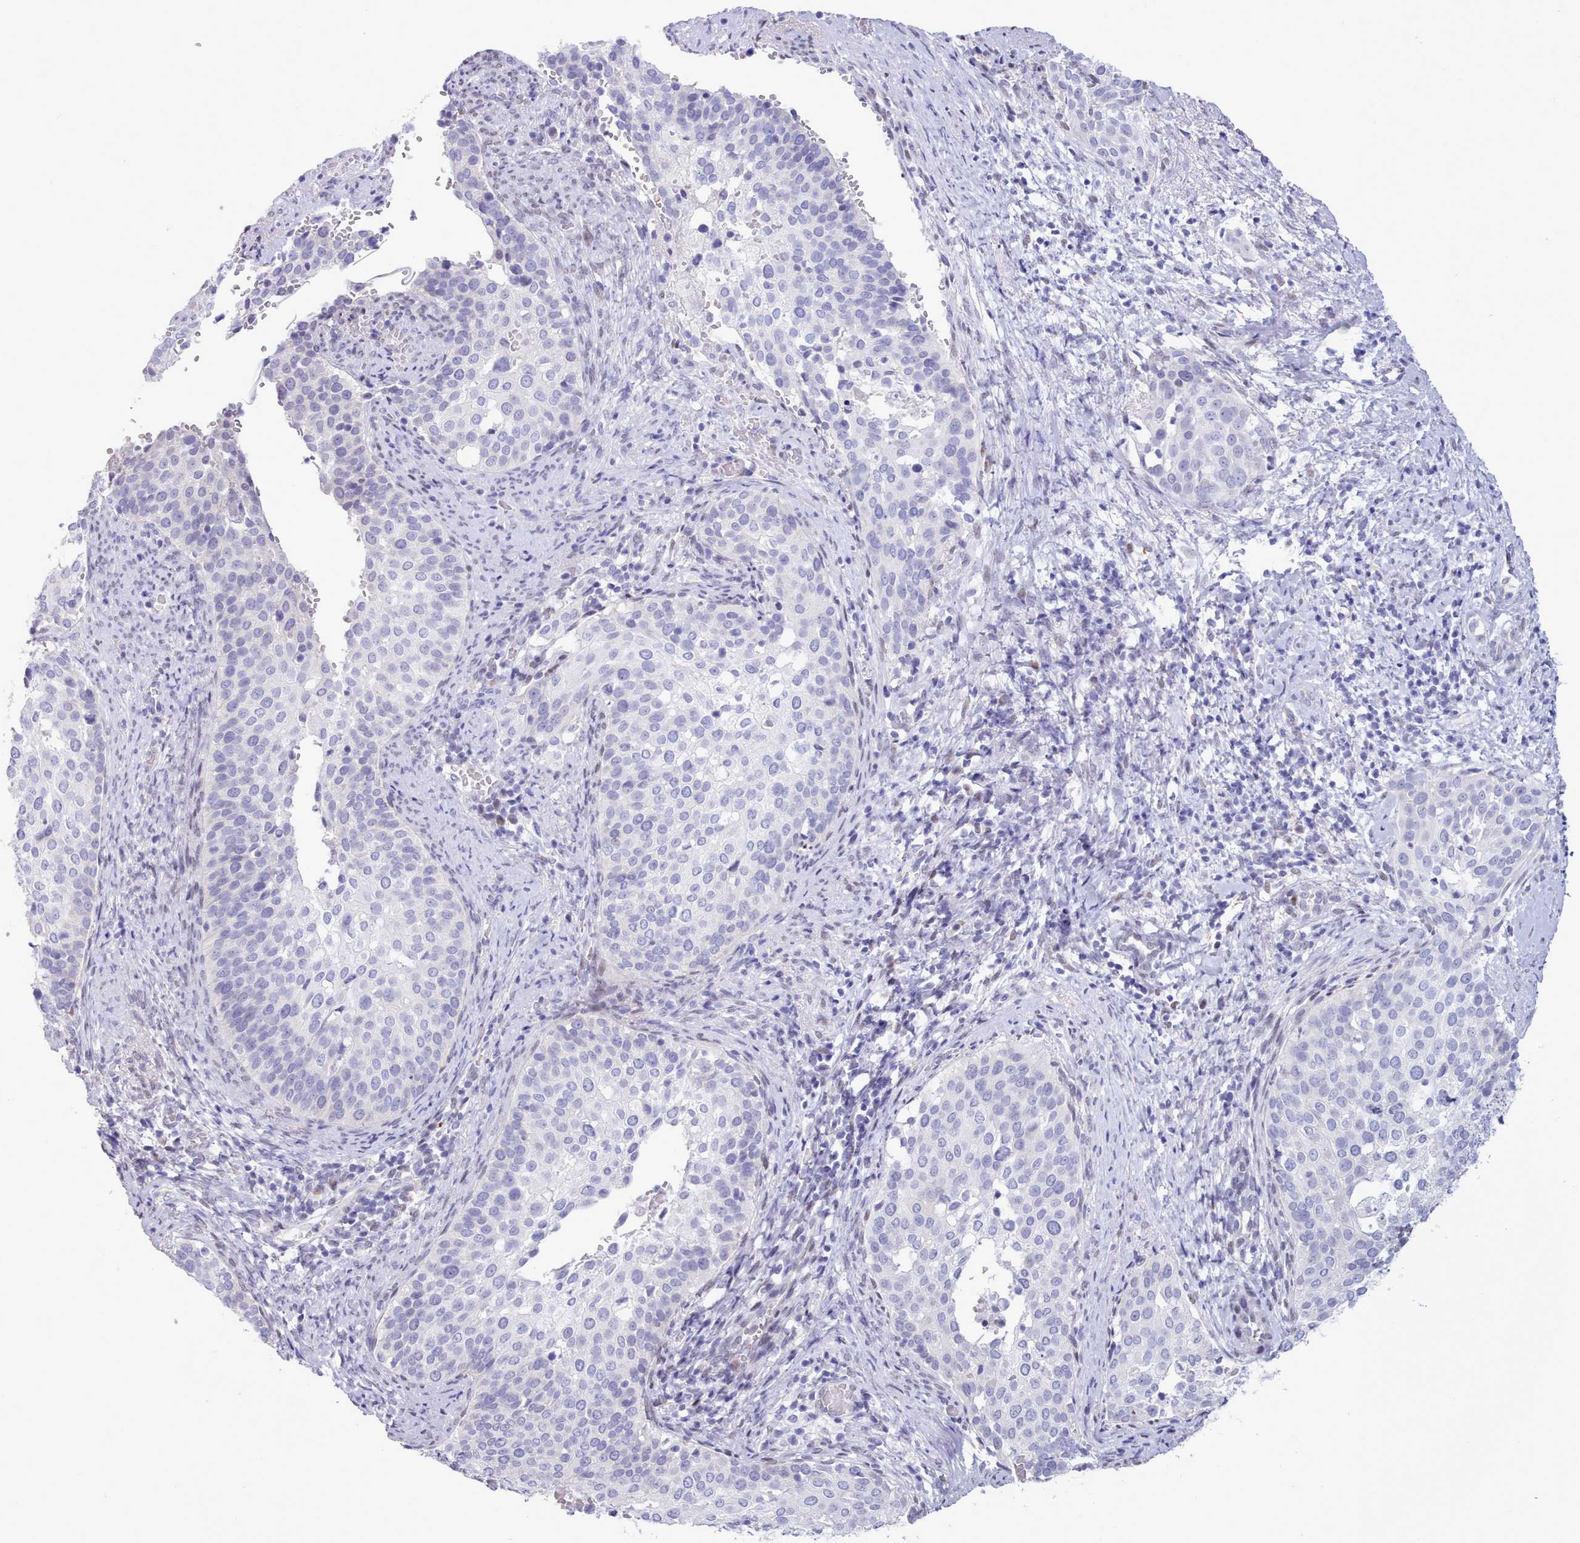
{"staining": {"intensity": "negative", "quantity": "none", "location": "none"}, "tissue": "cervical cancer", "cell_type": "Tumor cells", "image_type": "cancer", "snomed": [{"axis": "morphology", "description": "Squamous cell carcinoma, NOS"}, {"axis": "topography", "description": "Cervix"}], "caption": "Tumor cells are negative for brown protein staining in cervical cancer (squamous cell carcinoma). (DAB (3,3'-diaminobenzidine) immunohistochemistry visualized using brightfield microscopy, high magnification).", "gene": "TMEM253", "patient": {"sex": "female", "age": 44}}